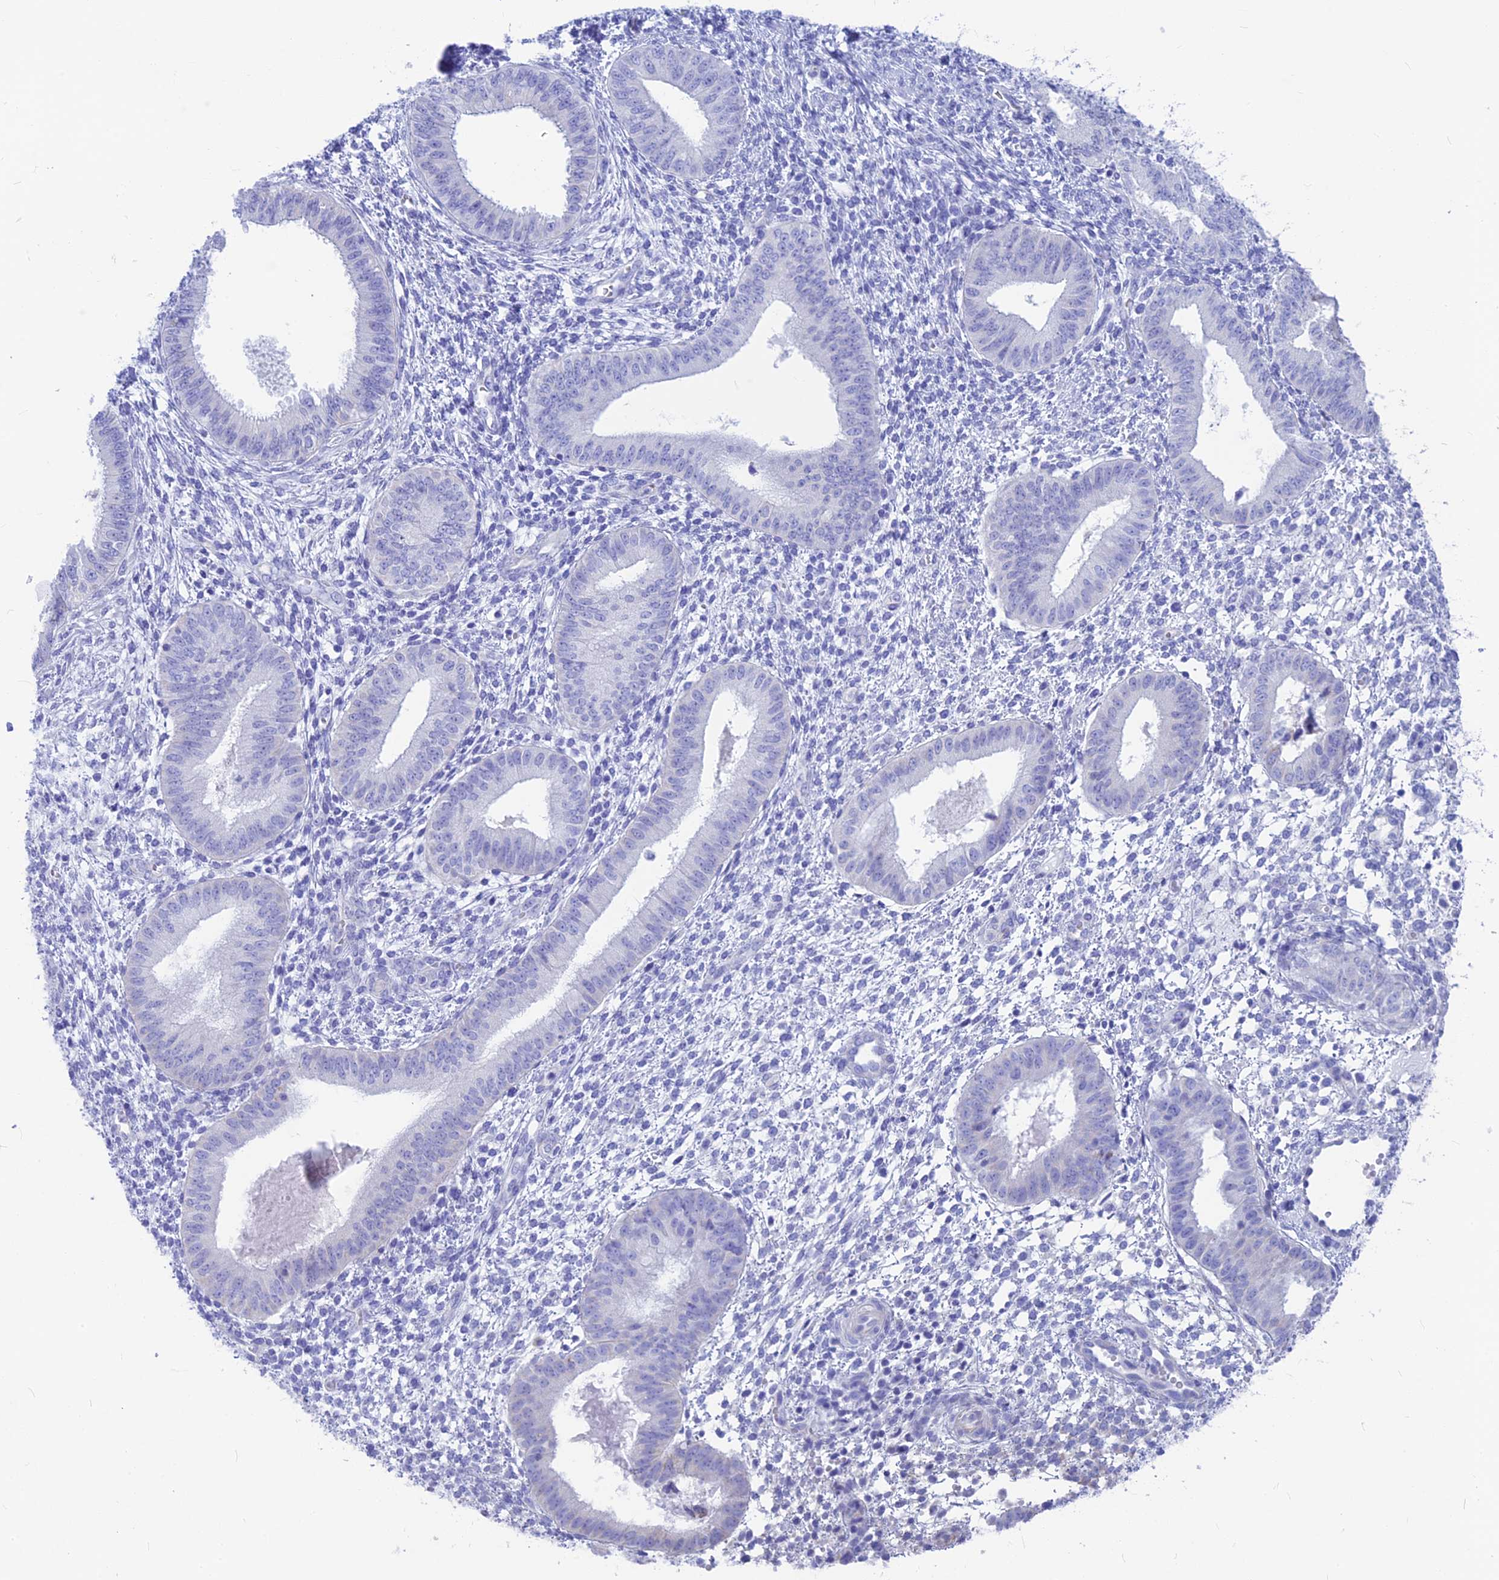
{"staining": {"intensity": "negative", "quantity": "none", "location": "none"}, "tissue": "endometrium", "cell_type": "Cells in endometrial stroma", "image_type": "normal", "snomed": [{"axis": "morphology", "description": "Normal tissue, NOS"}, {"axis": "topography", "description": "Endometrium"}], "caption": "This is a image of IHC staining of benign endometrium, which shows no expression in cells in endometrial stroma.", "gene": "GNGT2", "patient": {"sex": "female", "age": 49}}